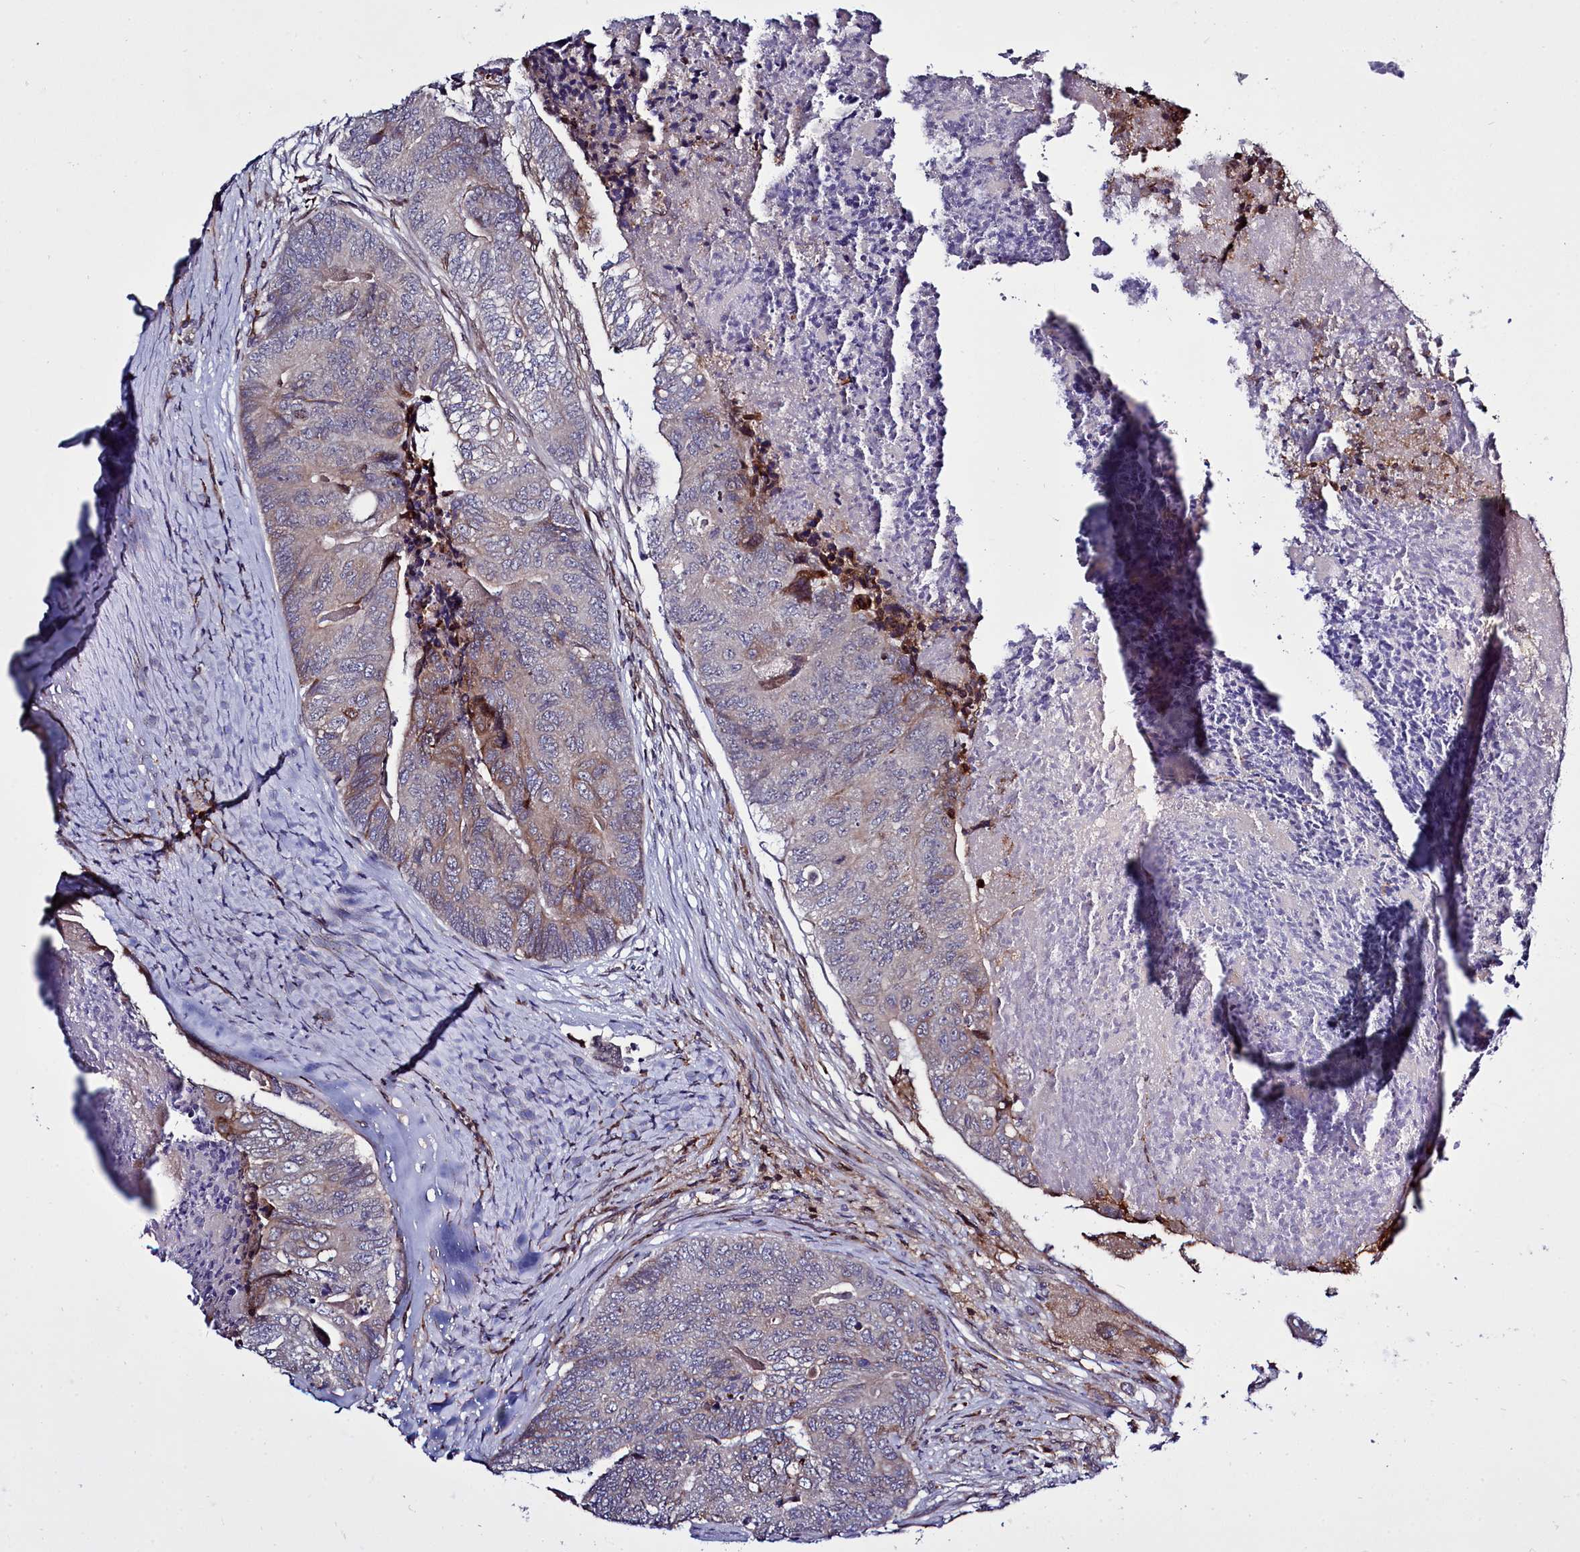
{"staining": {"intensity": "negative", "quantity": "none", "location": "none"}, "tissue": "colorectal cancer", "cell_type": "Tumor cells", "image_type": "cancer", "snomed": [{"axis": "morphology", "description": "Adenocarcinoma, NOS"}, {"axis": "topography", "description": "Colon"}], "caption": "Immunohistochemistry (IHC) of human colorectal adenocarcinoma demonstrates no expression in tumor cells. Brightfield microscopy of IHC stained with DAB (3,3'-diaminobenzidine) (brown) and hematoxylin (blue), captured at high magnification.", "gene": "RAPGEF4", "patient": {"sex": "female", "age": 67}}